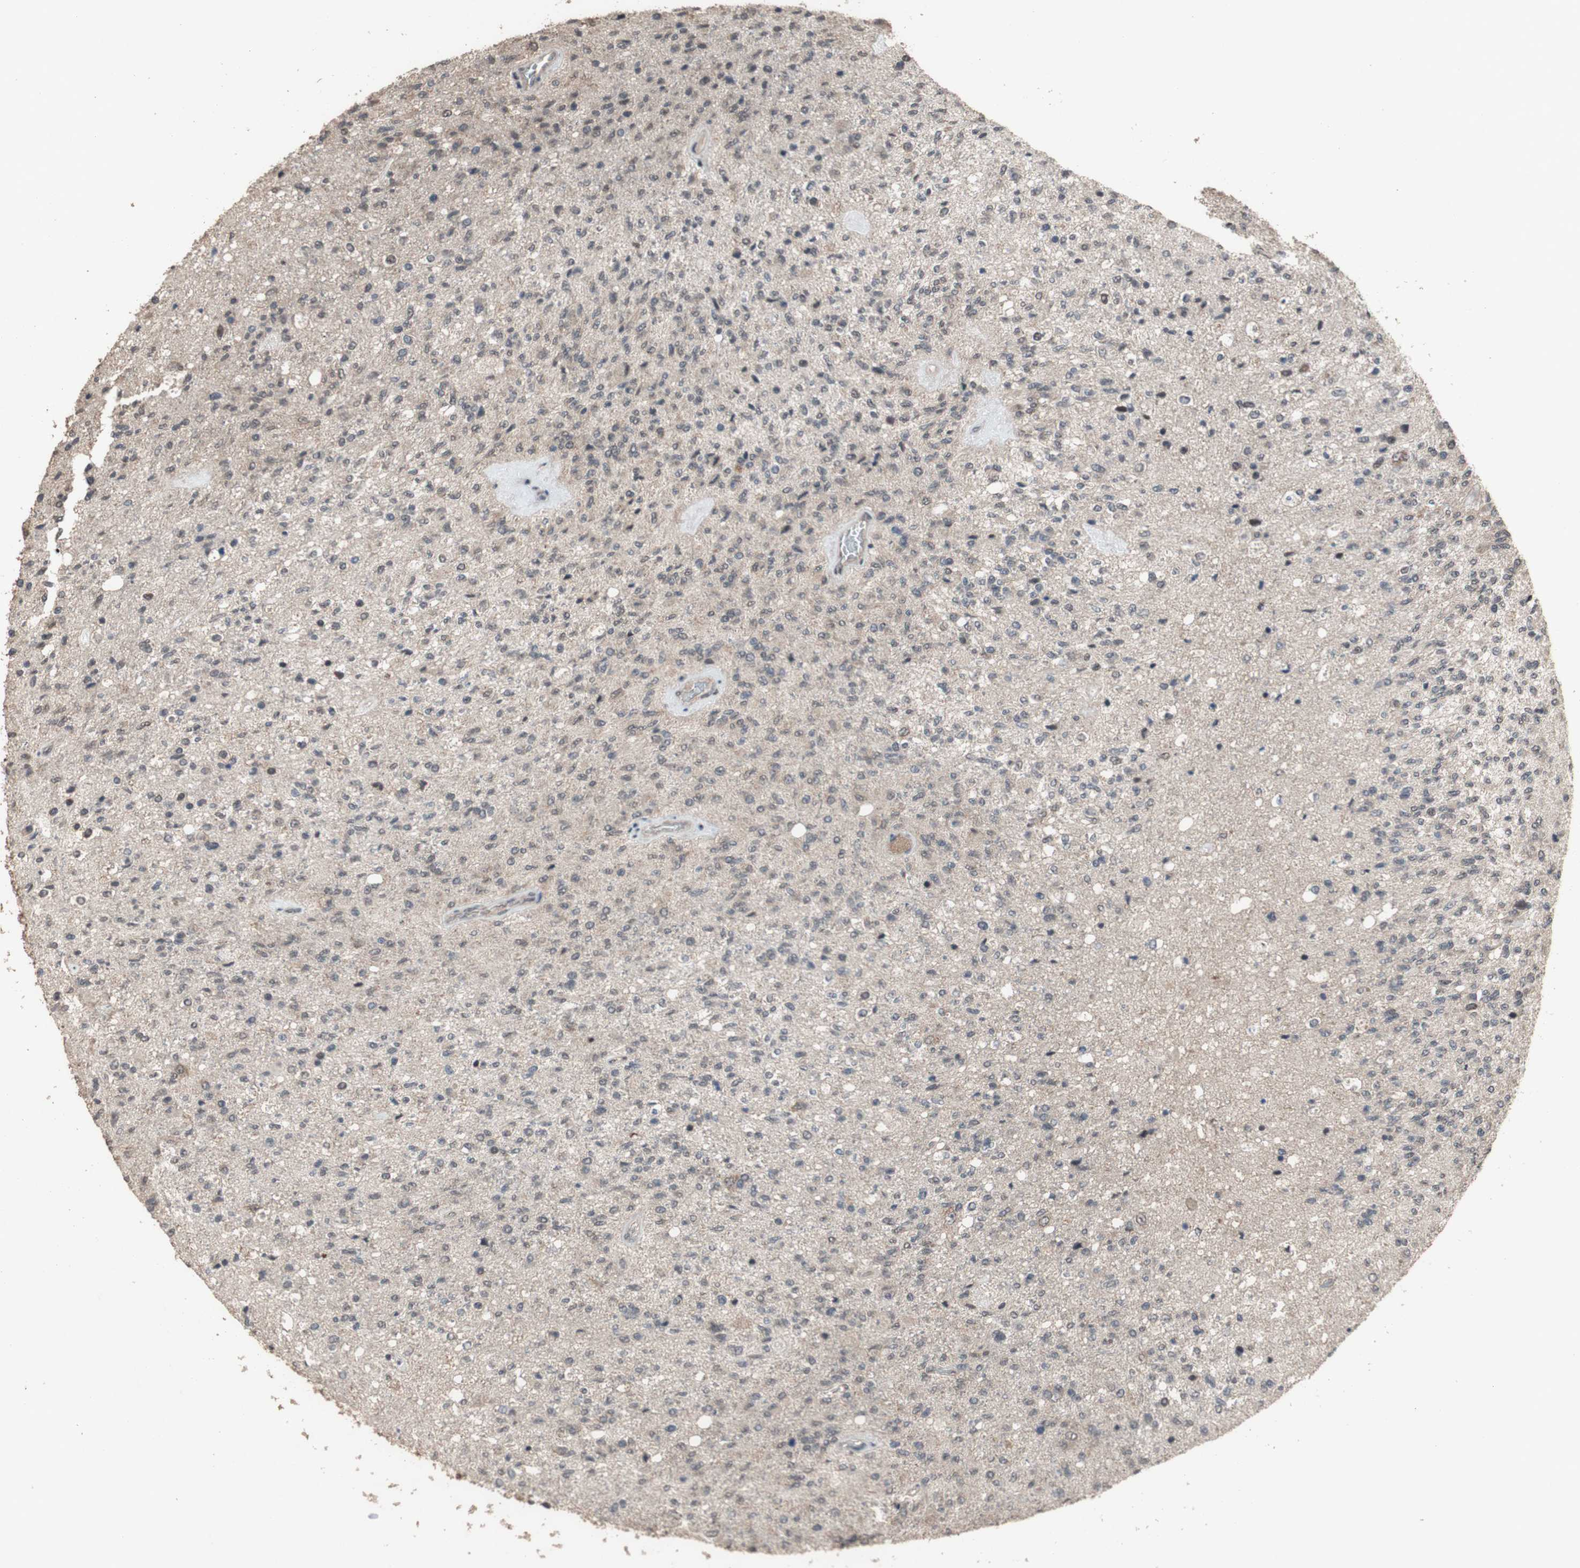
{"staining": {"intensity": "weak", "quantity": ">75%", "location": "cytoplasmic/membranous"}, "tissue": "glioma", "cell_type": "Tumor cells", "image_type": "cancer", "snomed": [{"axis": "morphology", "description": "Normal tissue, NOS"}, {"axis": "morphology", "description": "Glioma, malignant, High grade"}, {"axis": "topography", "description": "Cerebral cortex"}], "caption": "High-grade glioma (malignant) stained with immunohistochemistry demonstrates weak cytoplasmic/membranous expression in approximately >75% of tumor cells.", "gene": "KANSL1", "patient": {"sex": "male", "age": 77}}